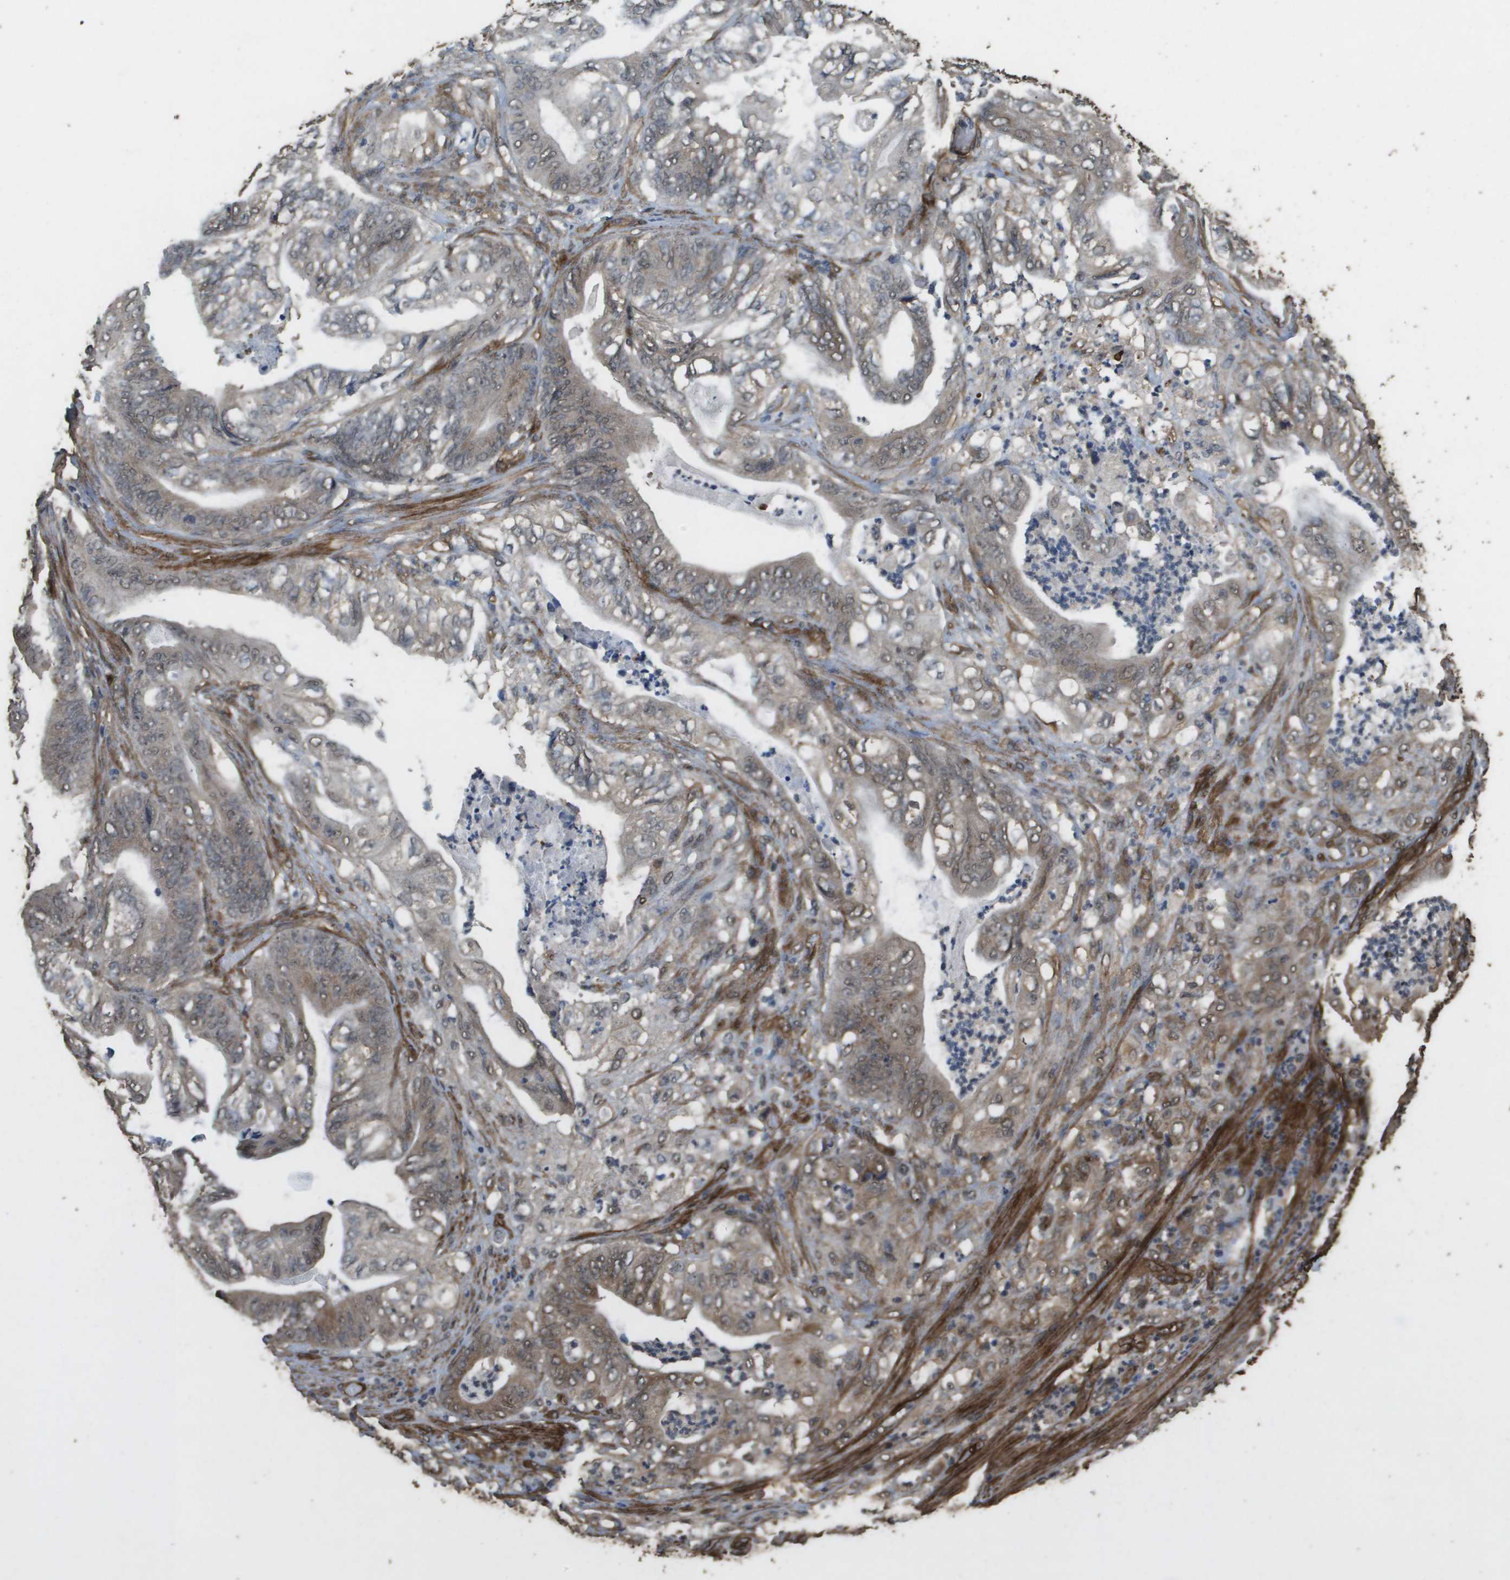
{"staining": {"intensity": "weak", "quantity": ">75%", "location": "cytoplasmic/membranous,nuclear"}, "tissue": "stomach cancer", "cell_type": "Tumor cells", "image_type": "cancer", "snomed": [{"axis": "morphology", "description": "Adenocarcinoma, NOS"}, {"axis": "topography", "description": "Stomach"}], "caption": "Stomach cancer stained with a protein marker exhibits weak staining in tumor cells.", "gene": "AAMP", "patient": {"sex": "female", "age": 73}}